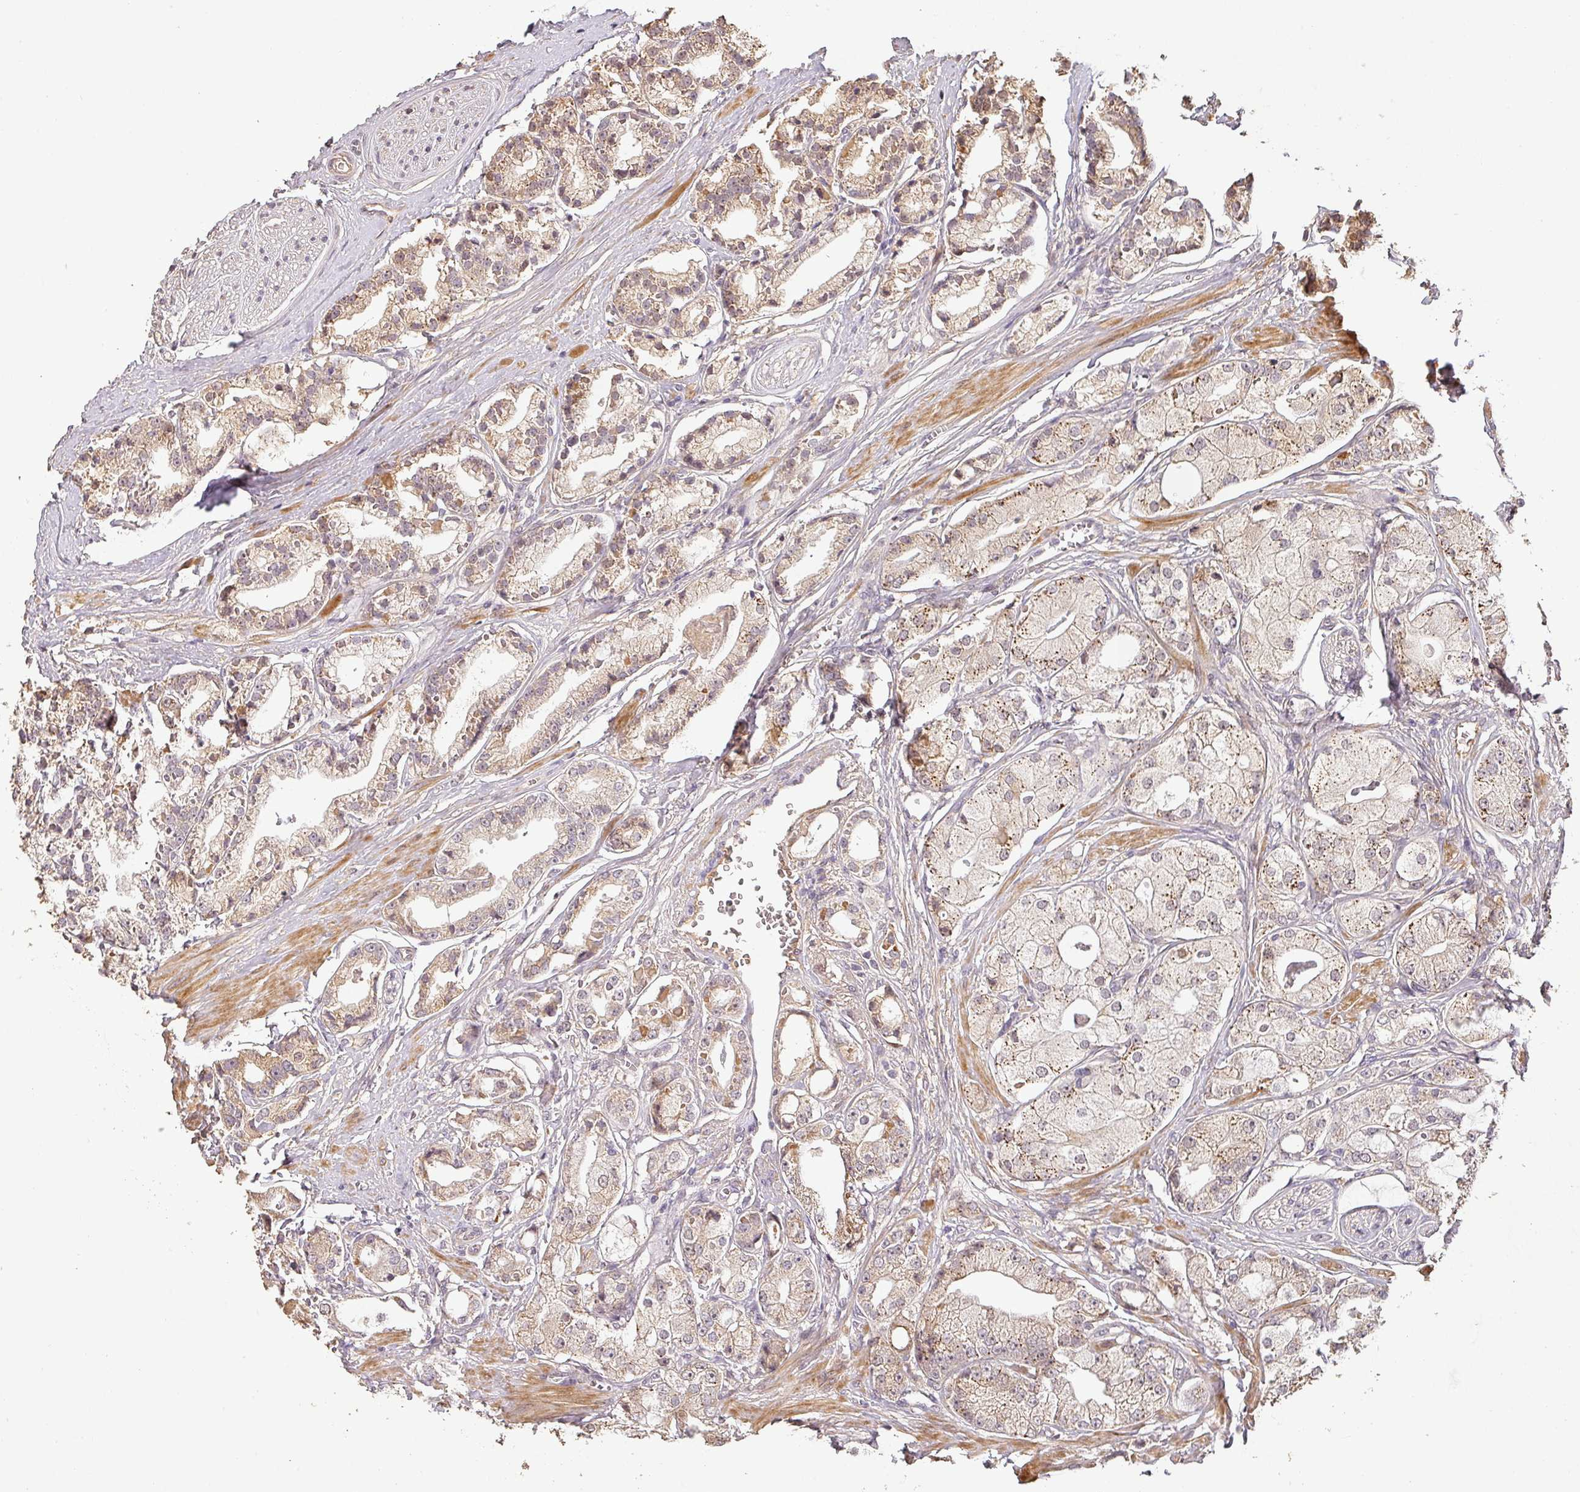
{"staining": {"intensity": "weak", "quantity": "25%-75%", "location": "cytoplasmic/membranous"}, "tissue": "prostate cancer", "cell_type": "Tumor cells", "image_type": "cancer", "snomed": [{"axis": "morphology", "description": "Adenocarcinoma, High grade"}, {"axis": "topography", "description": "Prostate"}], "caption": "Immunohistochemical staining of prostate cancer reveals low levels of weak cytoplasmic/membranous positivity in about 25%-75% of tumor cells.", "gene": "BPIFB3", "patient": {"sex": "male", "age": 71}}